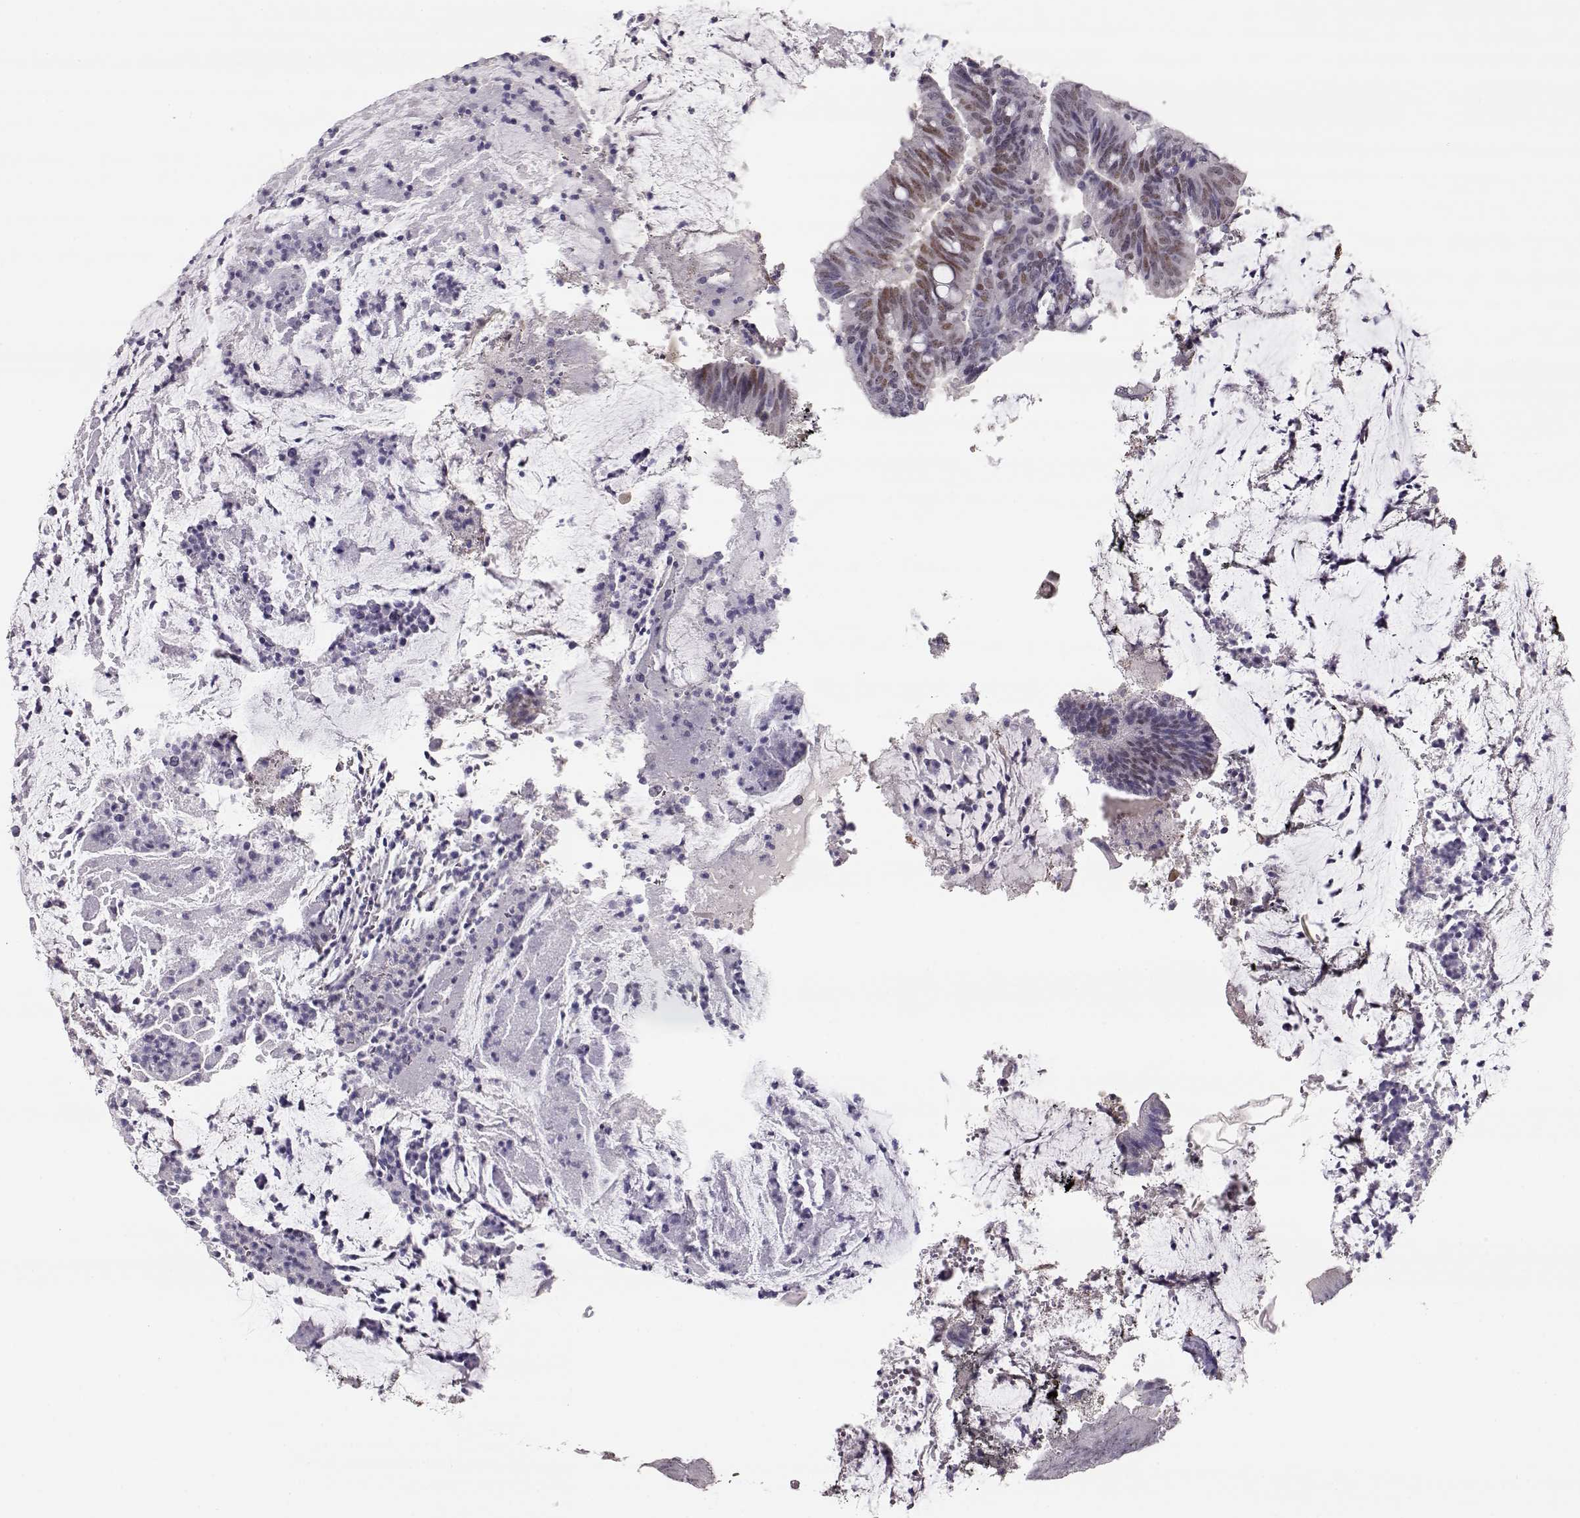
{"staining": {"intensity": "moderate", "quantity": "25%-75%", "location": "nuclear"}, "tissue": "colorectal cancer", "cell_type": "Tumor cells", "image_type": "cancer", "snomed": [{"axis": "morphology", "description": "Adenocarcinoma, NOS"}, {"axis": "topography", "description": "Colon"}], "caption": "A medium amount of moderate nuclear positivity is present in about 25%-75% of tumor cells in adenocarcinoma (colorectal) tissue. The staining was performed using DAB (3,3'-diaminobenzidine) to visualize the protein expression in brown, while the nuclei were stained in blue with hematoxylin (Magnification: 20x).", "gene": "POLI", "patient": {"sex": "female", "age": 43}}